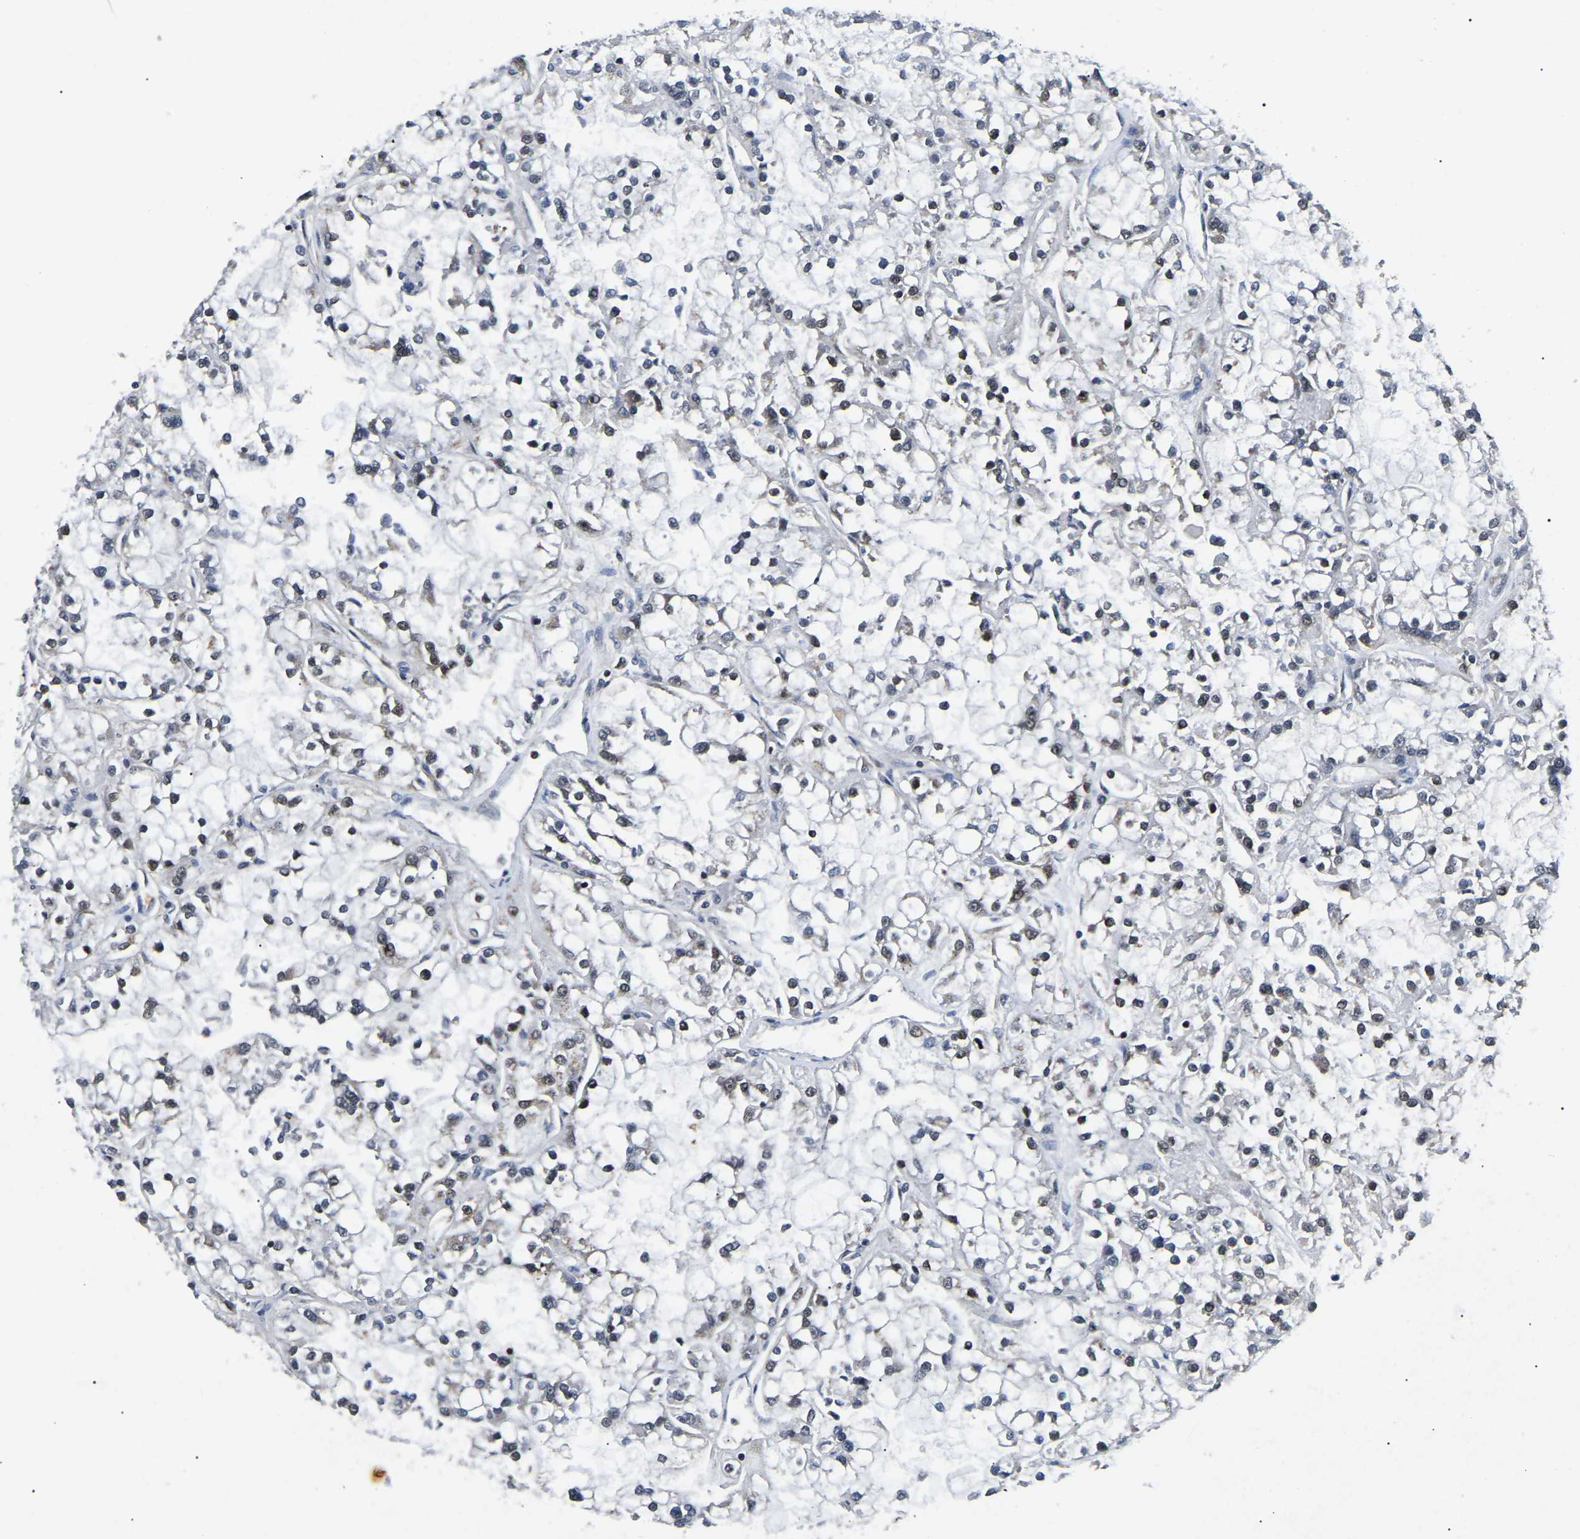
{"staining": {"intensity": "weak", "quantity": "<25%", "location": "nuclear"}, "tissue": "renal cancer", "cell_type": "Tumor cells", "image_type": "cancer", "snomed": [{"axis": "morphology", "description": "Adenocarcinoma, NOS"}, {"axis": "topography", "description": "Kidney"}], "caption": "High magnification brightfield microscopy of adenocarcinoma (renal) stained with DAB (3,3'-diaminobenzidine) (brown) and counterstained with hematoxylin (blue): tumor cells show no significant positivity. Nuclei are stained in blue.", "gene": "RBM28", "patient": {"sex": "female", "age": 52}}